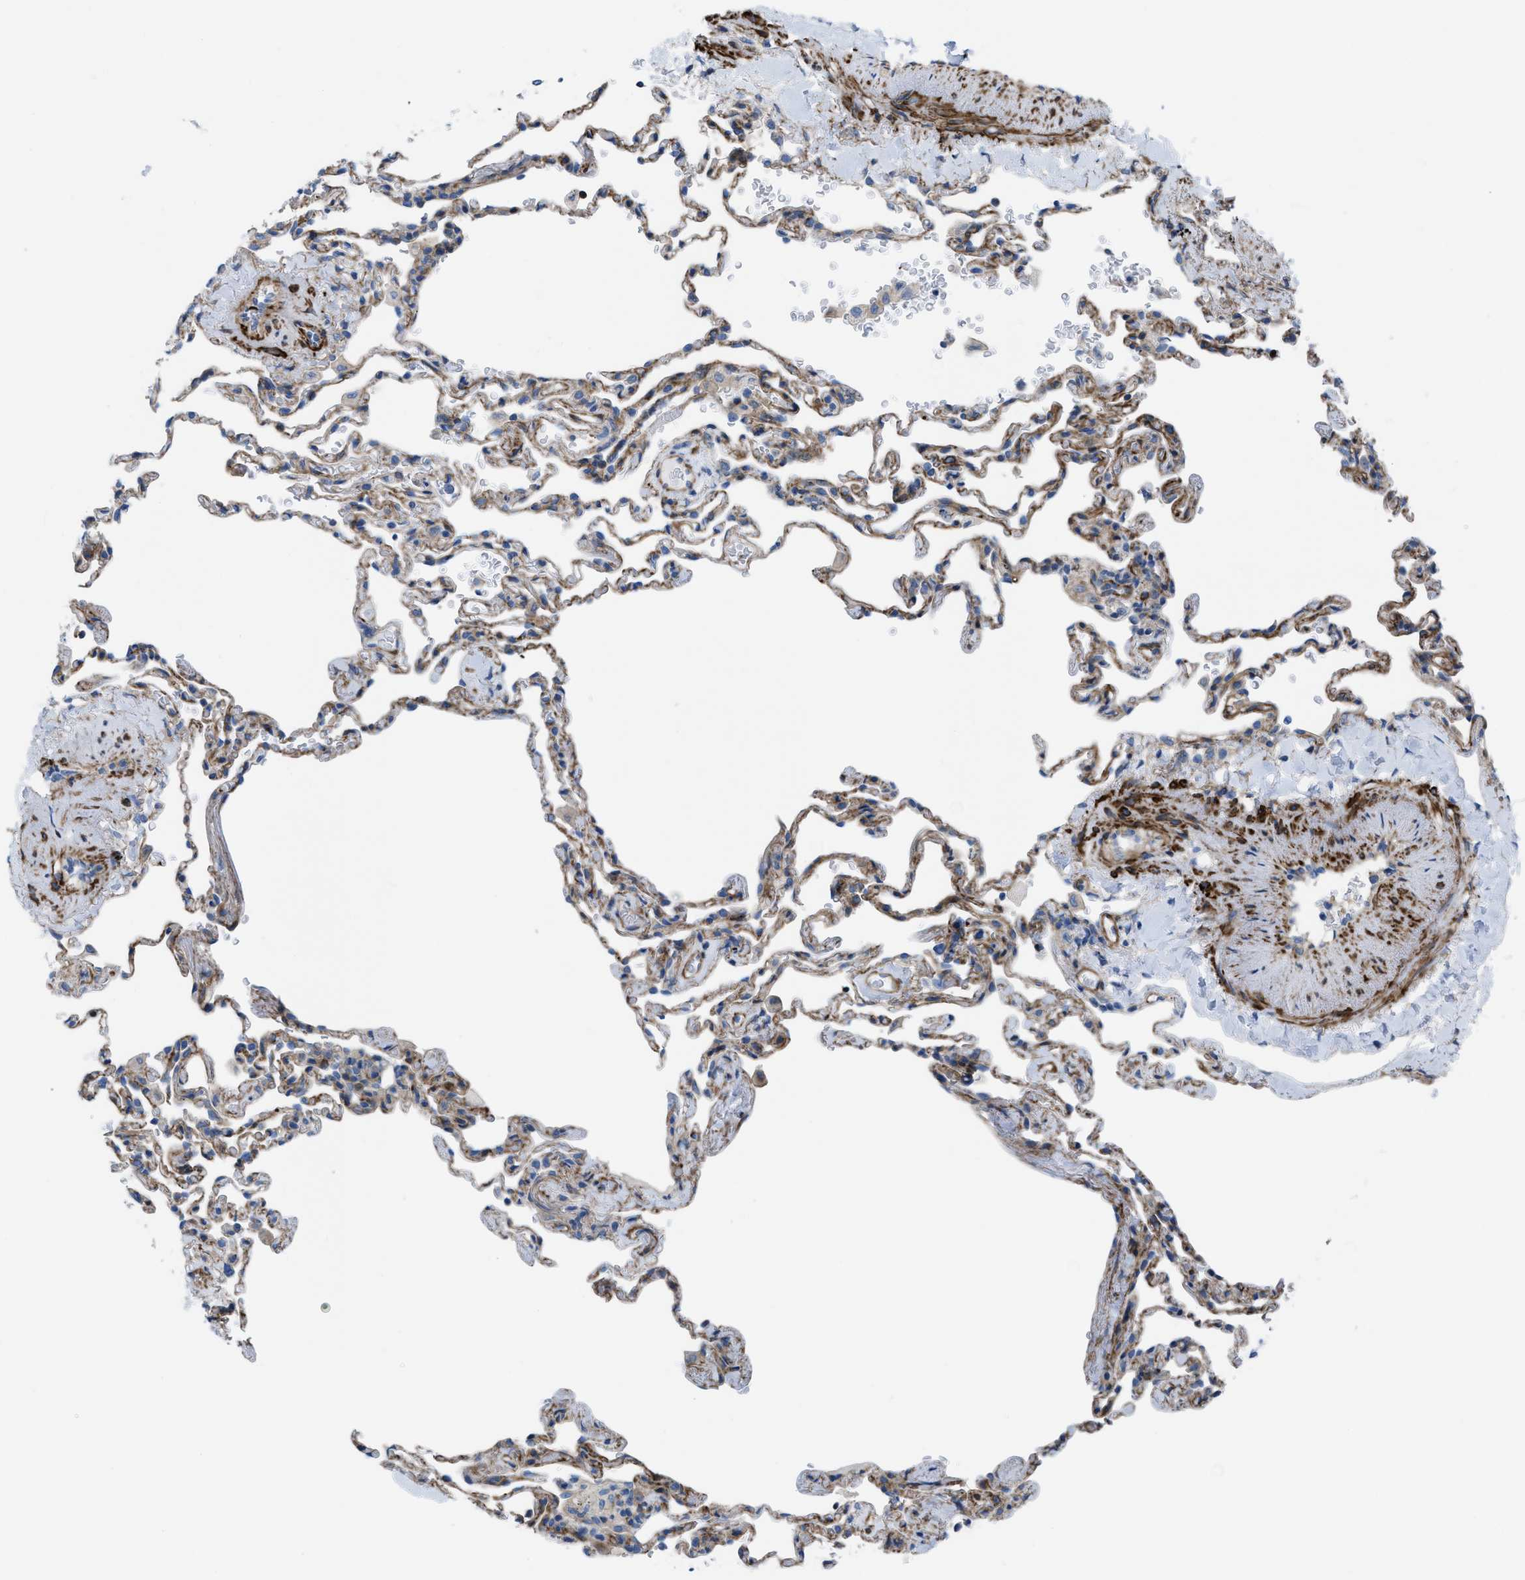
{"staining": {"intensity": "weak", "quantity": "<25%", "location": "cytoplasmic/membranous"}, "tissue": "lung", "cell_type": "Alveolar cells", "image_type": "normal", "snomed": [{"axis": "morphology", "description": "Normal tissue, NOS"}, {"axis": "topography", "description": "Lung"}], "caption": "A high-resolution histopathology image shows immunohistochemistry staining of unremarkable lung, which exhibits no significant positivity in alveolar cells.", "gene": "KCNH7", "patient": {"sex": "male", "age": 59}}